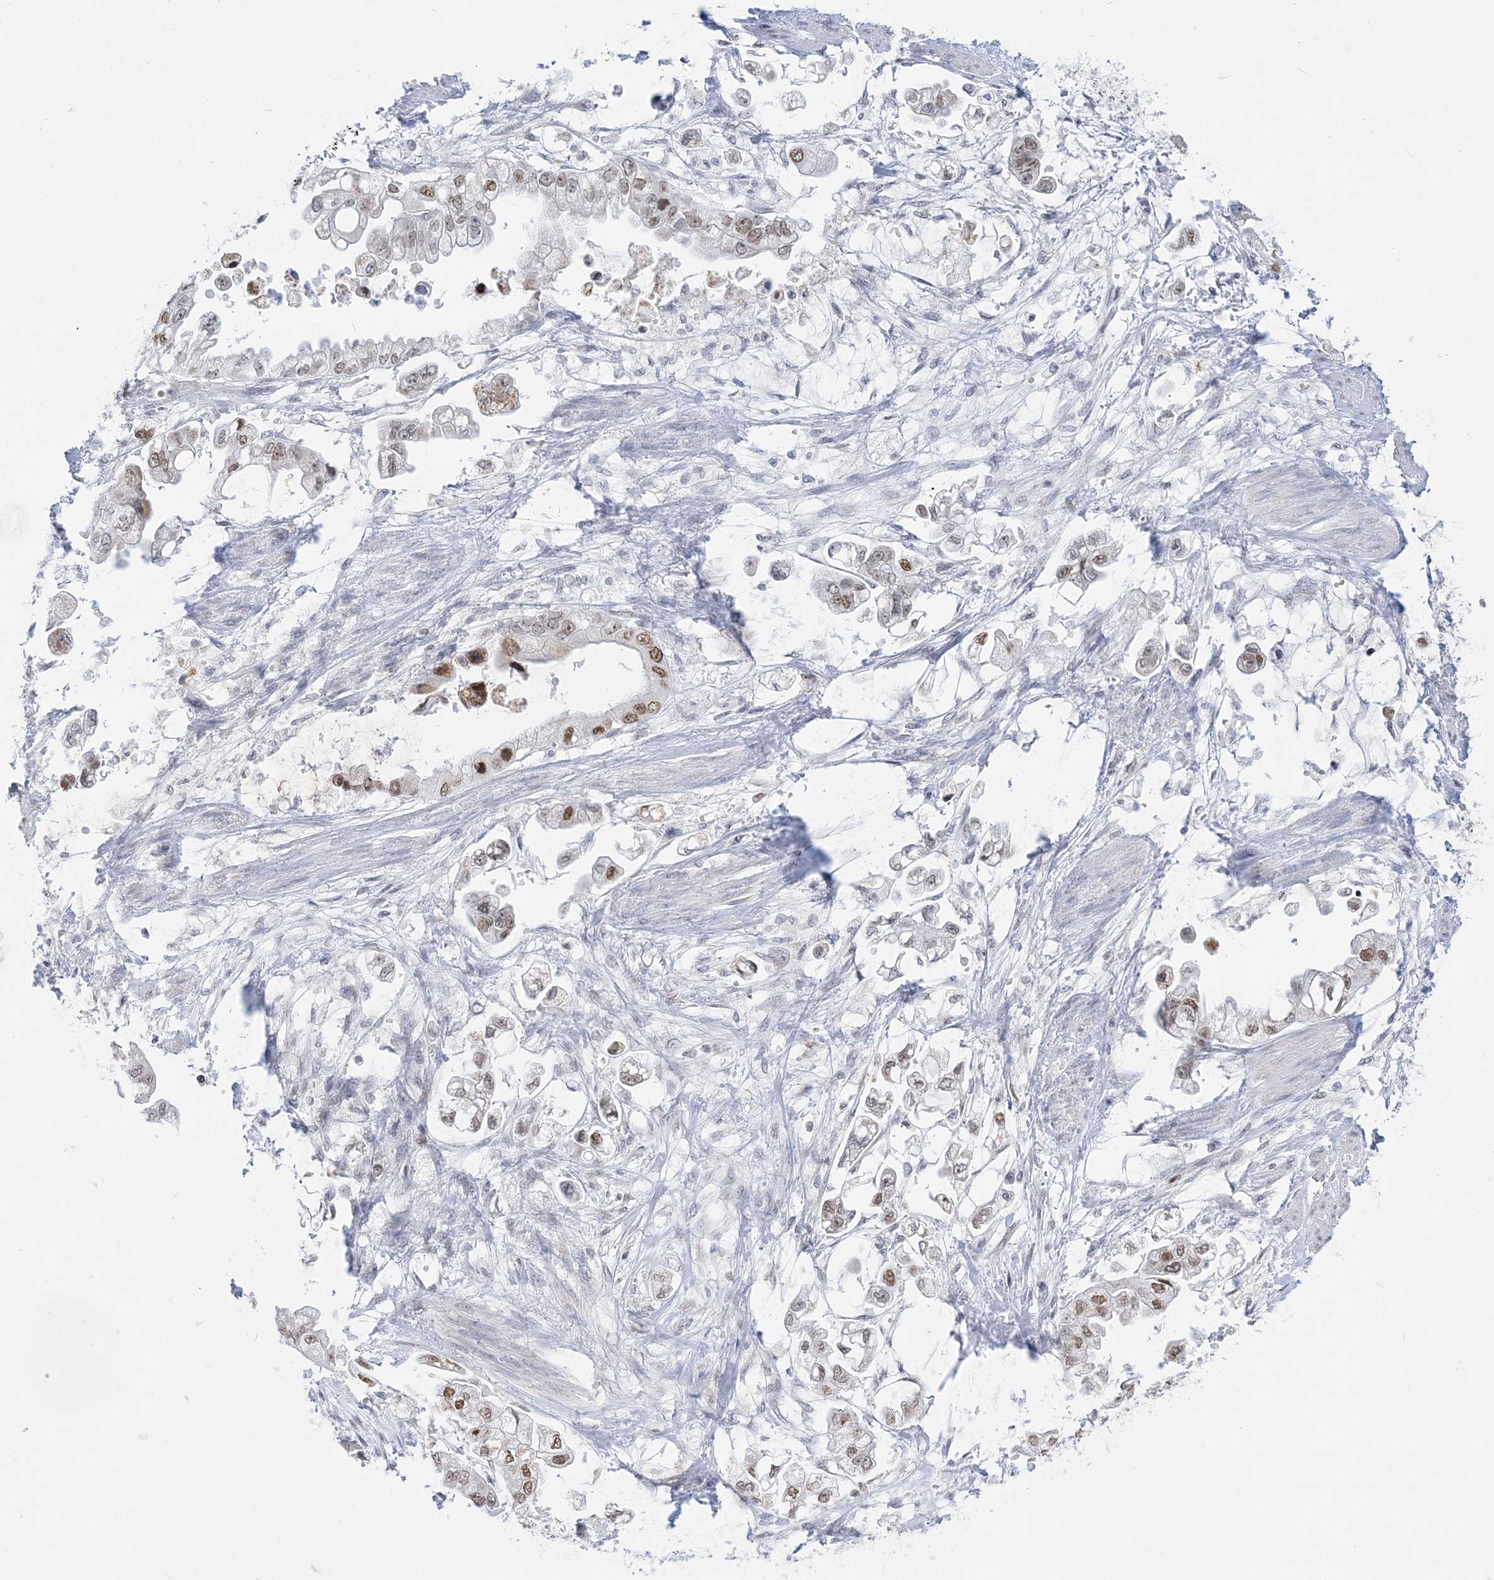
{"staining": {"intensity": "moderate", "quantity": "25%-75%", "location": "nuclear"}, "tissue": "stomach cancer", "cell_type": "Tumor cells", "image_type": "cancer", "snomed": [{"axis": "morphology", "description": "Adenocarcinoma, NOS"}, {"axis": "topography", "description": "Stomach"}], "caption": "Immunohistochemistry (IHC) of stomach adenocarcinoma displays medium levels of moderate nuclear positivity in approximately 25%-75% of tumor cells.", "gene": "DDX21", "patient": {"sex": "male", "age": 62}}